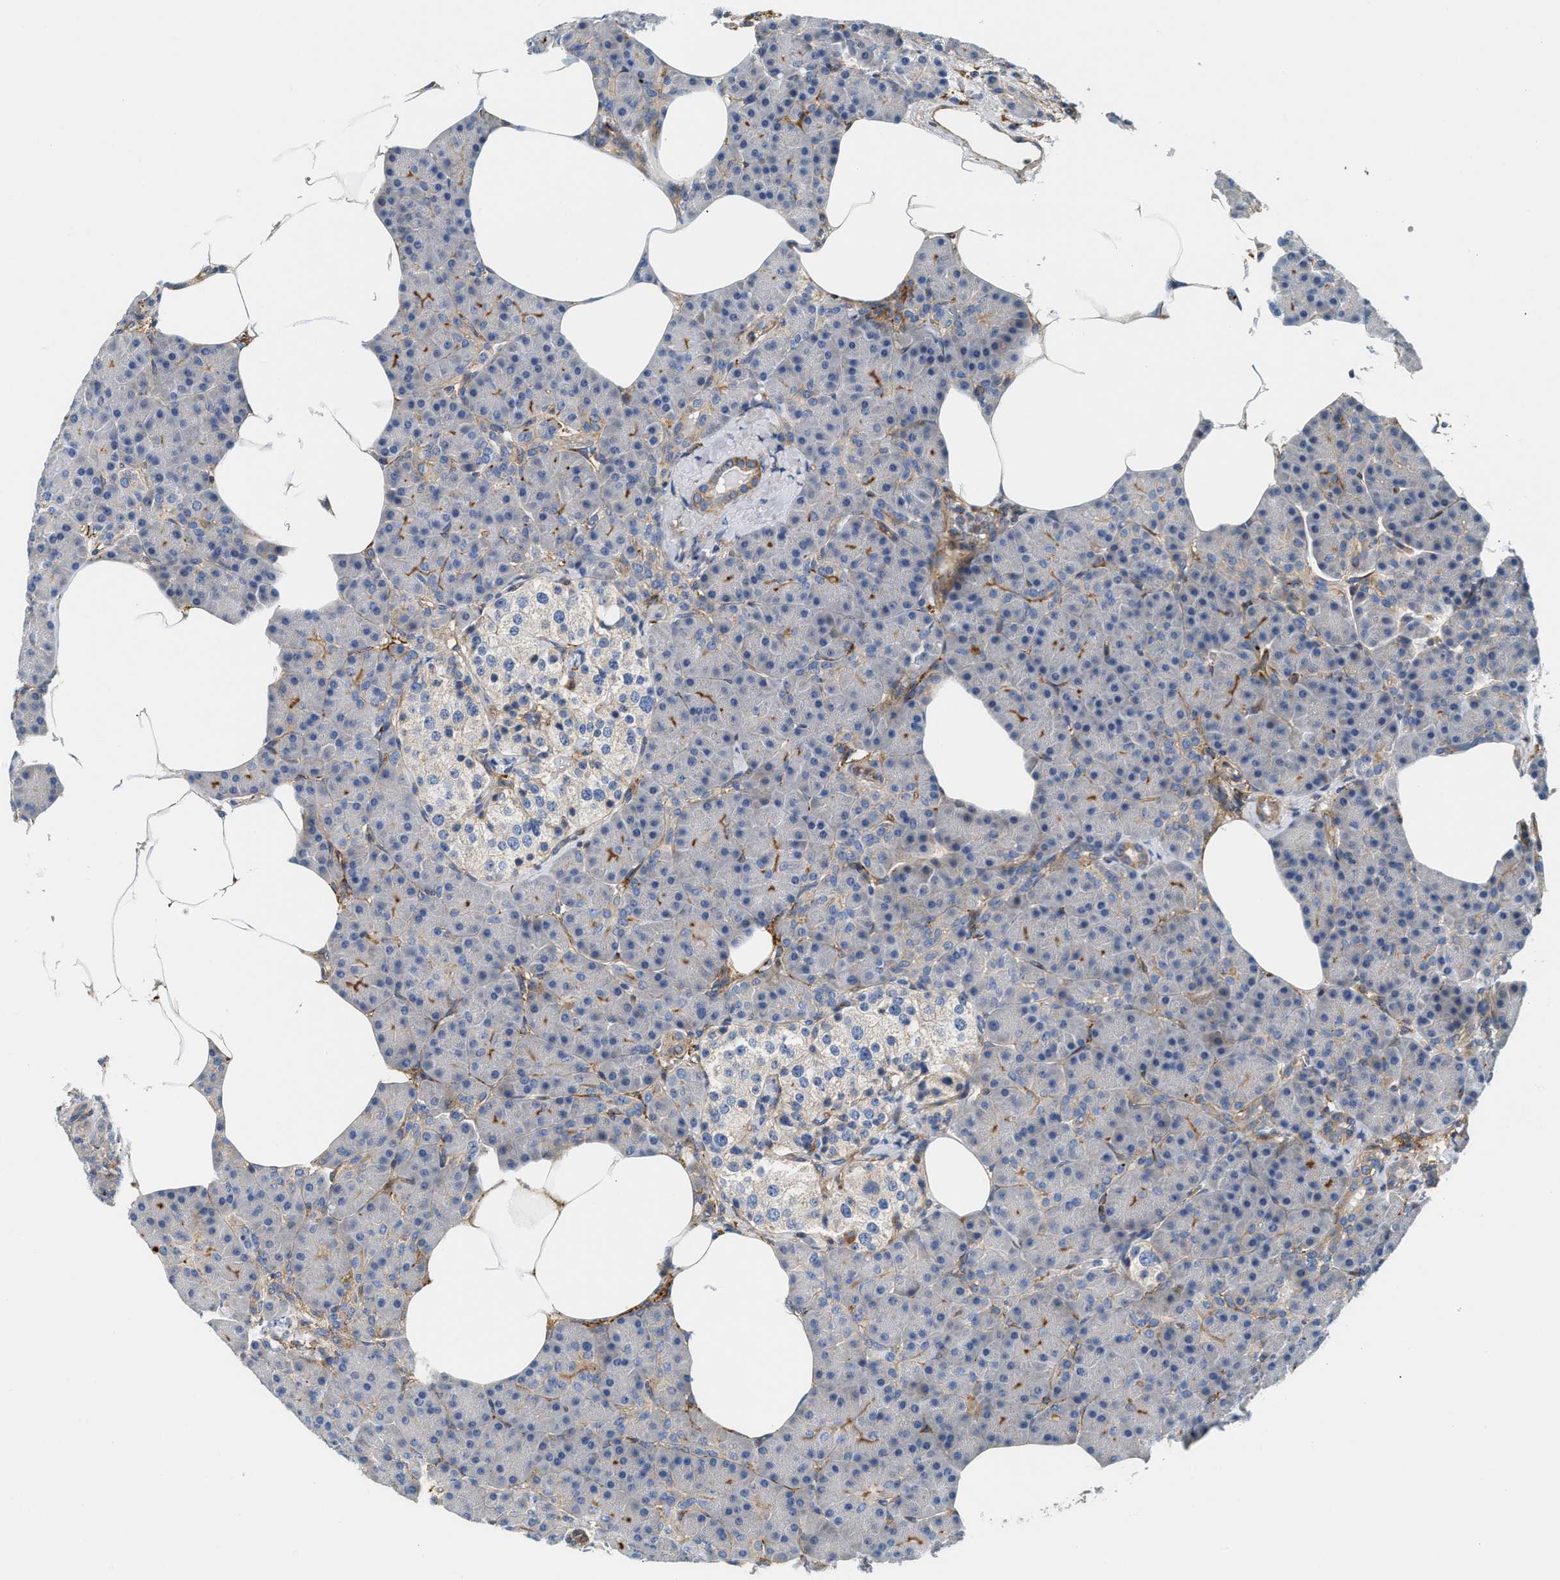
{"staining": {"intensity": "moderate", "quantity": "<25%", "location": "cytoplasmic/membranous"}, "tissue": "pancreas", "cell_type": "Exocrine glandular cells", "image_type": "normal", "snomed": [{"axis": "morphology", "description": "Normal tissue, NOS"}, {"axis": "topography", "description": "Pancreas"}], "caption": "Benign pancreas displays moderate cytoplasmic/membranous expression in about <25% of exocrine glandular cells, visualized by immunohistochemistry. The staining was performed using DAB (3,3'-diaminobenzidine), with brown indicating positive protein expression. Nuclei are stained blue with hematoxylin.", "gene": "NSUN7", "patient": {"sex": "female", "age": 70}}